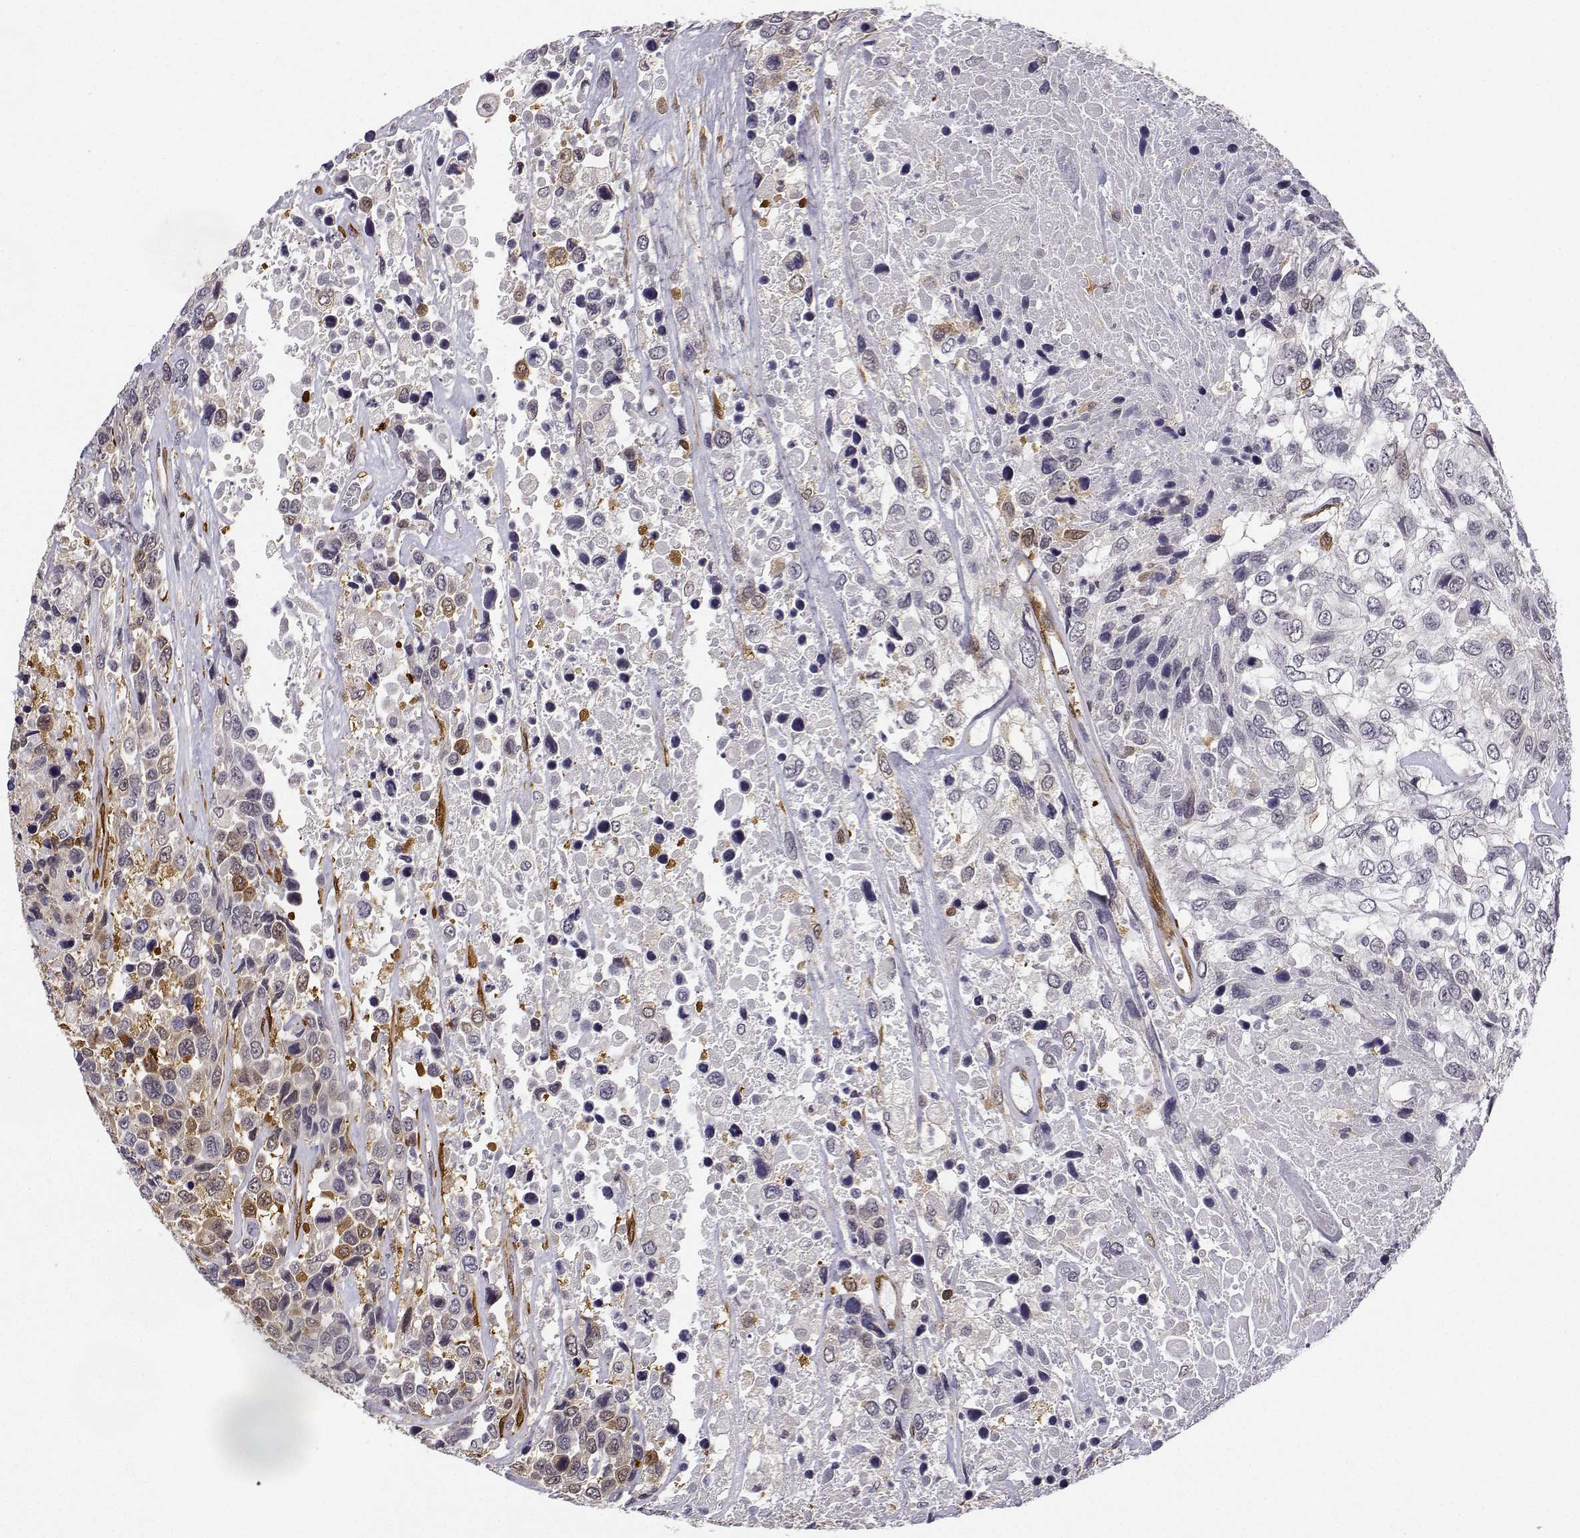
{"staining": {"intensity": "moderate", "quantity": "25%-75%", "location": "cytoplasmic/membranous"}, "tissue": "urothelial cancer", "cell_type": "Tumor cells", "image_type": "cancer", "snomed": [{"axis": "morphology", "description": "Urothelial carcinoma, High grade"}, {"axis": "topography", "description": "Urinary bladder"}], "caption": "High-power microscopy captured an immunohistochemistry image of high-grade urothelial carcinoma, revealing moderate cytoplasmic/membranous staining in approximately 25%-75% of tumor cells.", "gene": "PHGDH", "patient": {"sex": "female", "age": 70}}